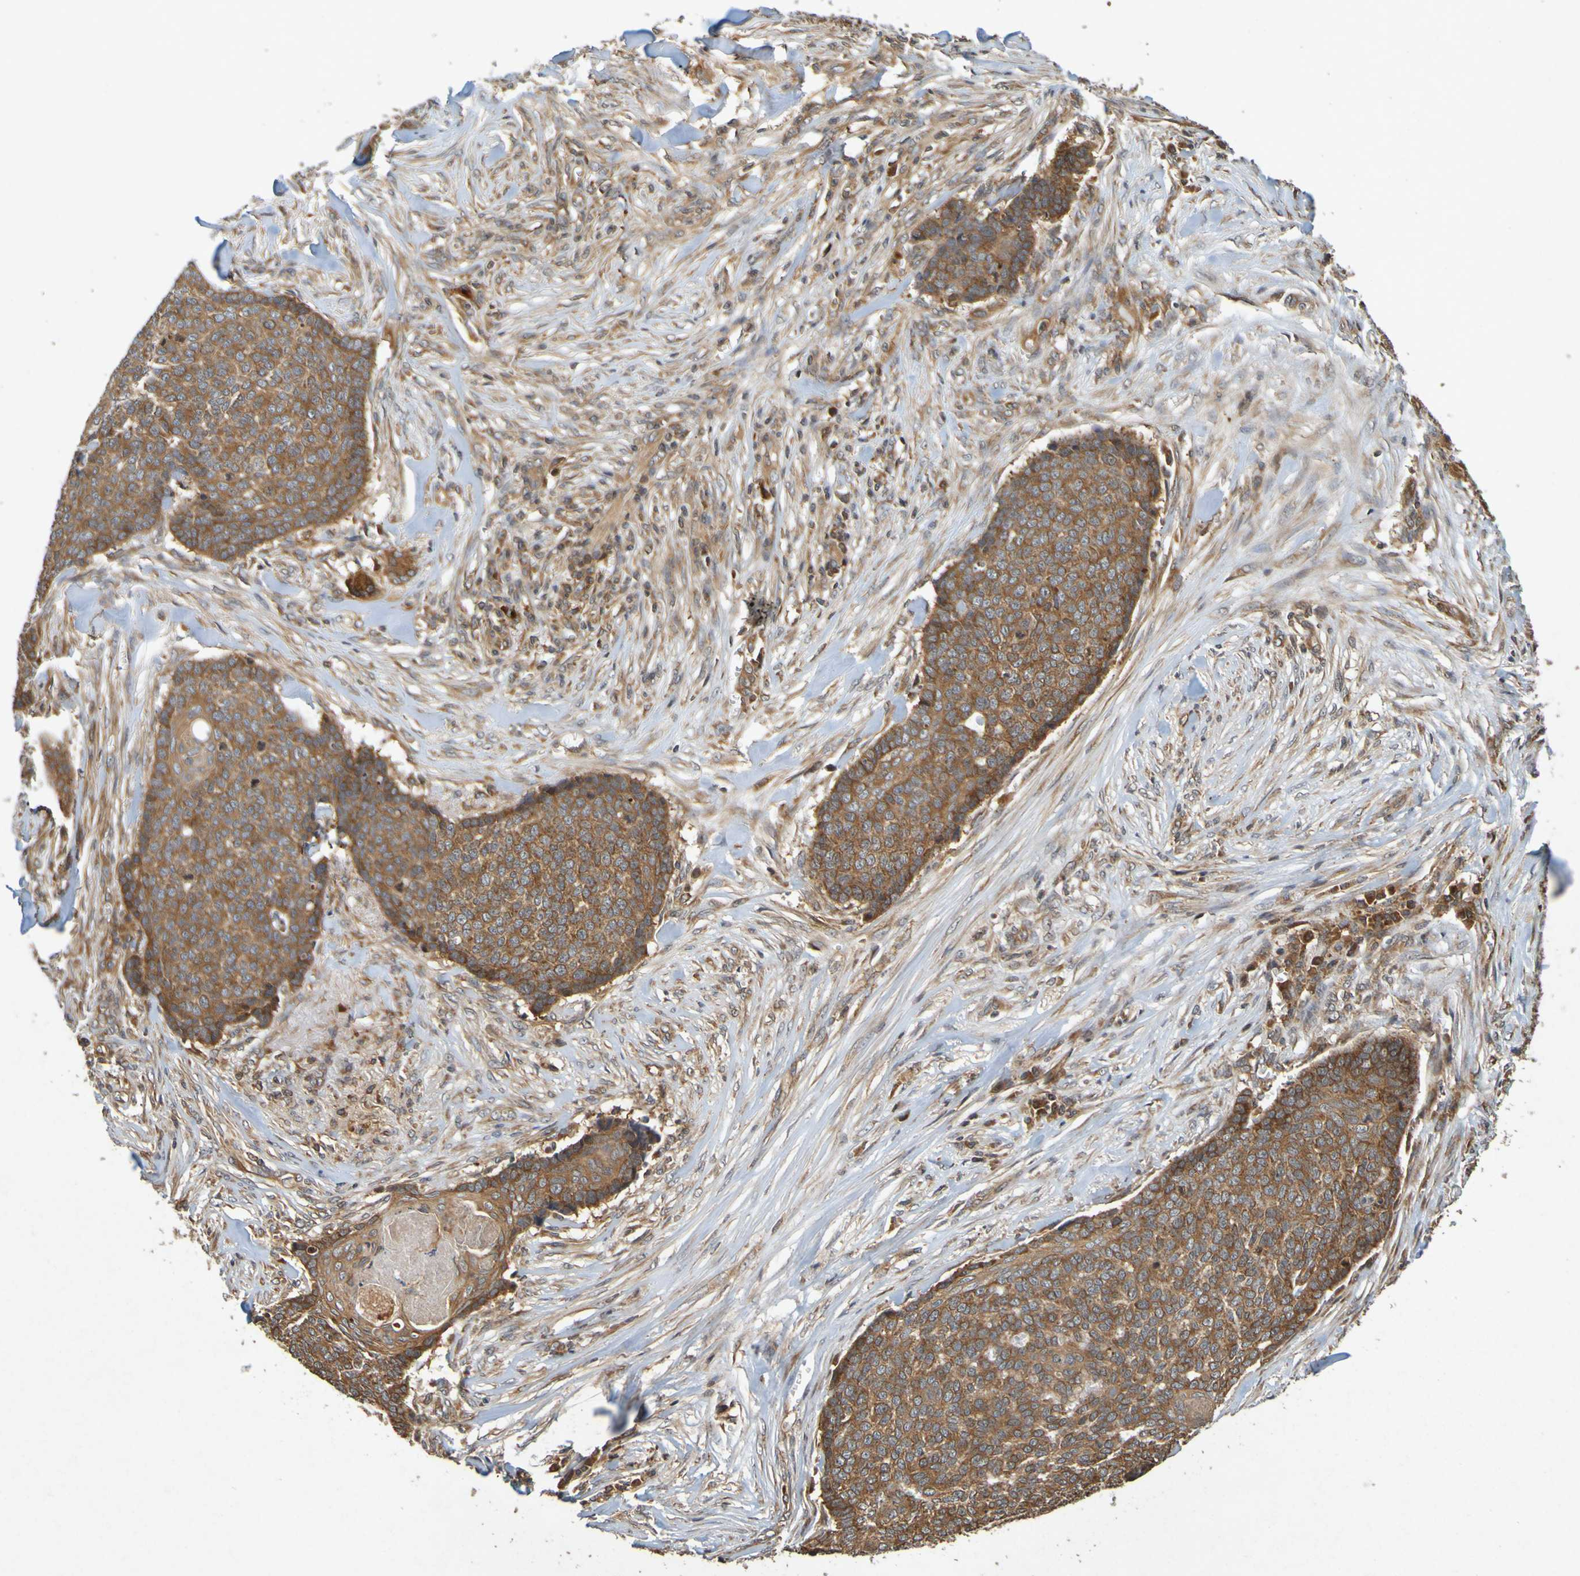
{"staining": {"intensity": "strong", "quantity": ">75%", "location": "cytoplasmic/membranous"}, "tissue": "skin cancer", "cell_type": "Tumor cells", "image_type": "cancer", "snomed": [{"axis": "morphology", "description": "Basal cell carcinoma"}, {"axis": "topography", "description": "Skin"}], "caption": "Immunohistochemical staining of basal cell carcinoma (skin) shows strong cytoplasmic/membranous protein expression in about >75% of tumor cells. (DAB (3,3'-diaminobenzidine) IHC with brightfield microscopy, high magnification).", "gene": "OCRL", "patient": {"sex": "male", "age": 84}}